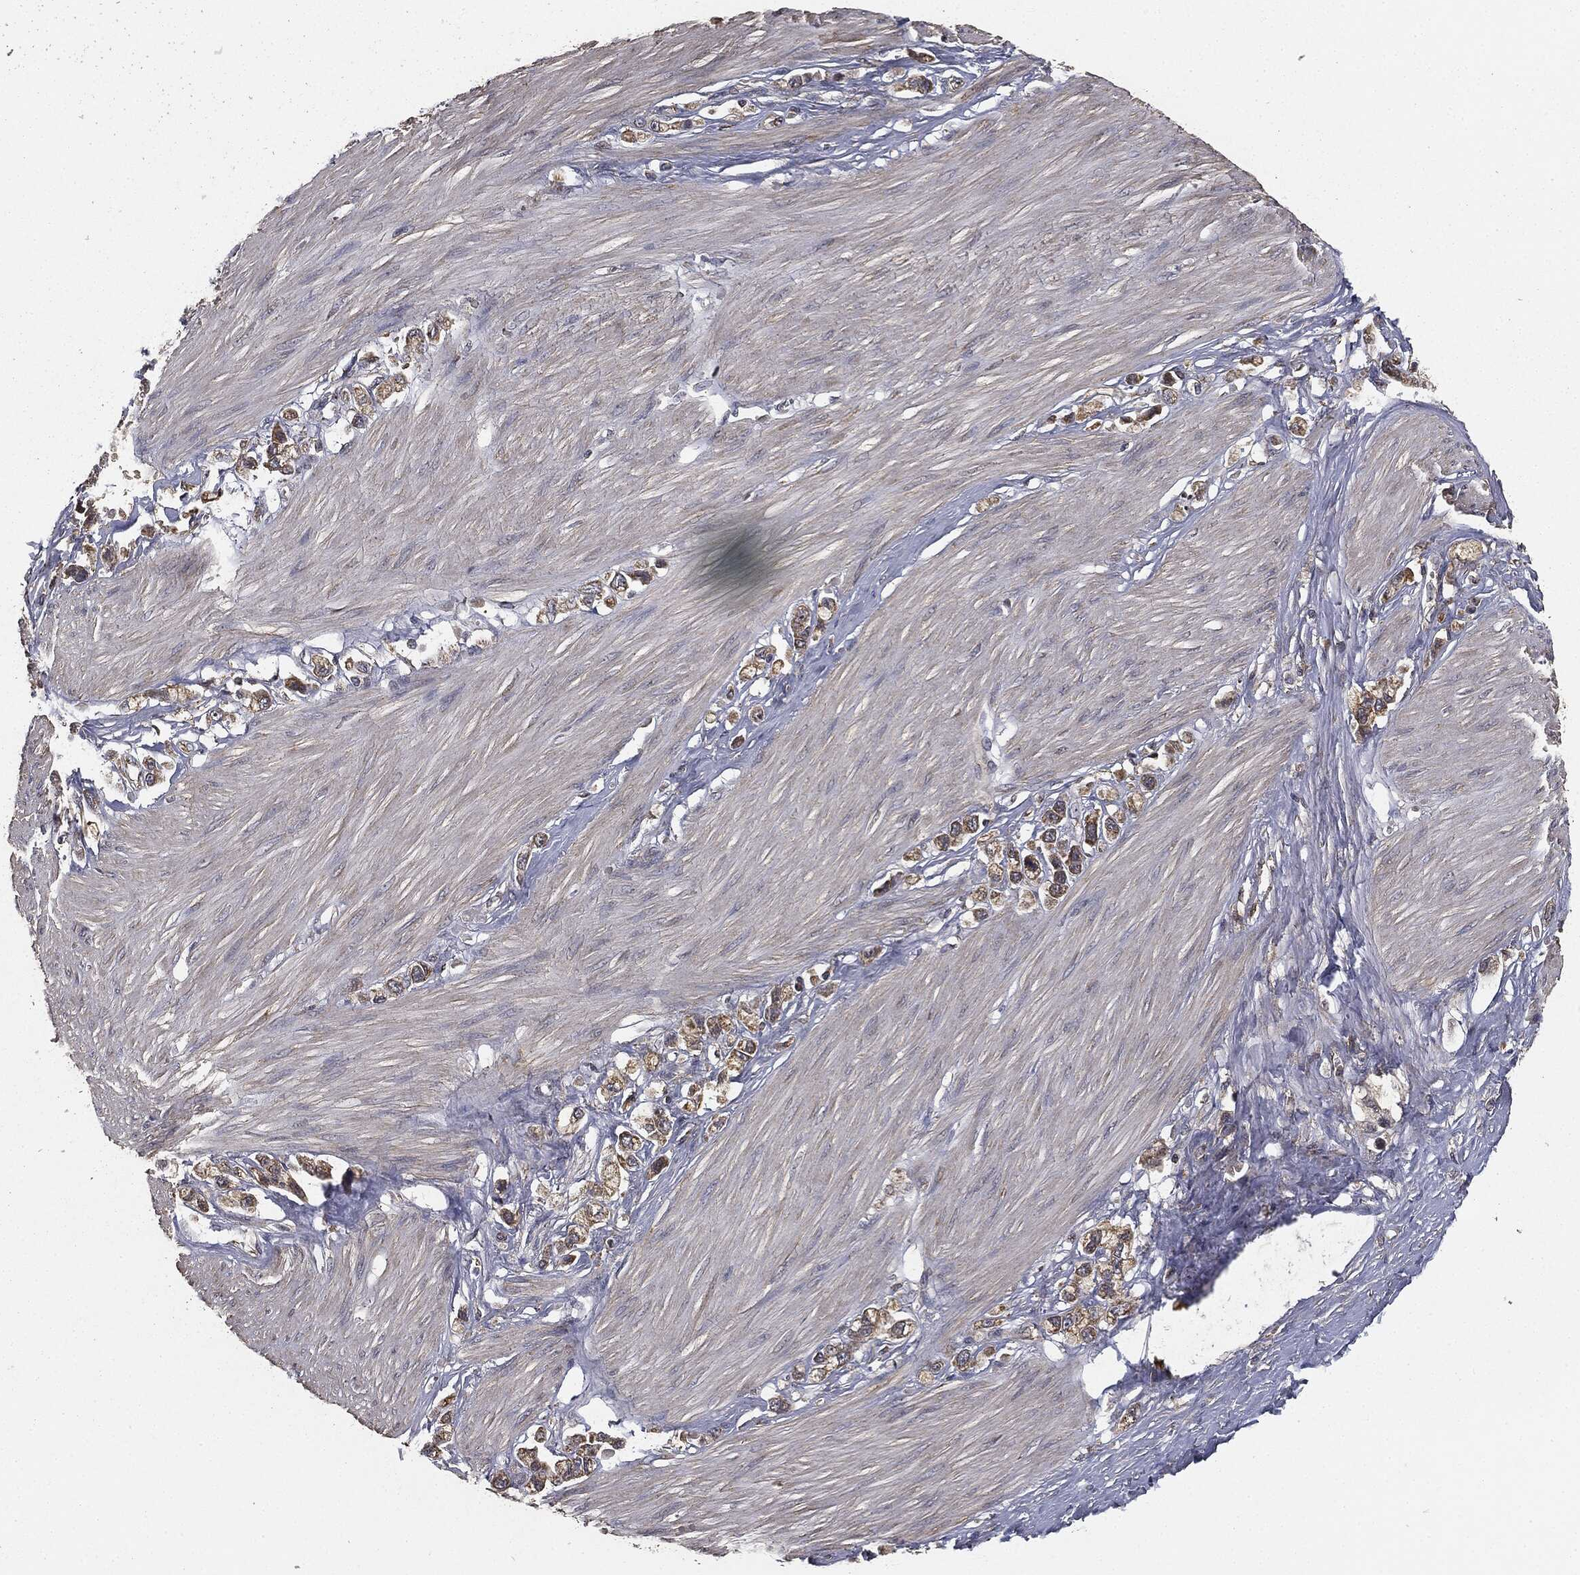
{"staining": {"intensity": "weak", "quantity": ">75%", "location": "cytoplasmic/membranous"}, "tissue": "stomach cancer", "cell_type": "Tumor cells", "image_type": "cancer", "snomed": [{"axis": "morphology", "description": "Normal tissue, NOS"}, {"axis": "morphology", "description": "Adenocarcinoma, NOS"}, {"axis": "morphology", "description": "Adenocarcinoma, High grade"}, {"axis": "topography", "description": "Stomach, upper"}, {"axis": "topography", "description": "Stomach"}], "caption": "Weak cytoplasmic/membranous positivity for a protein is present in about >75% of tumor cells of stomach adenocarcinoma (high-grade) using IHC.", "gene": "MIER2", "patient": {"sex": "female", "age": 65}}